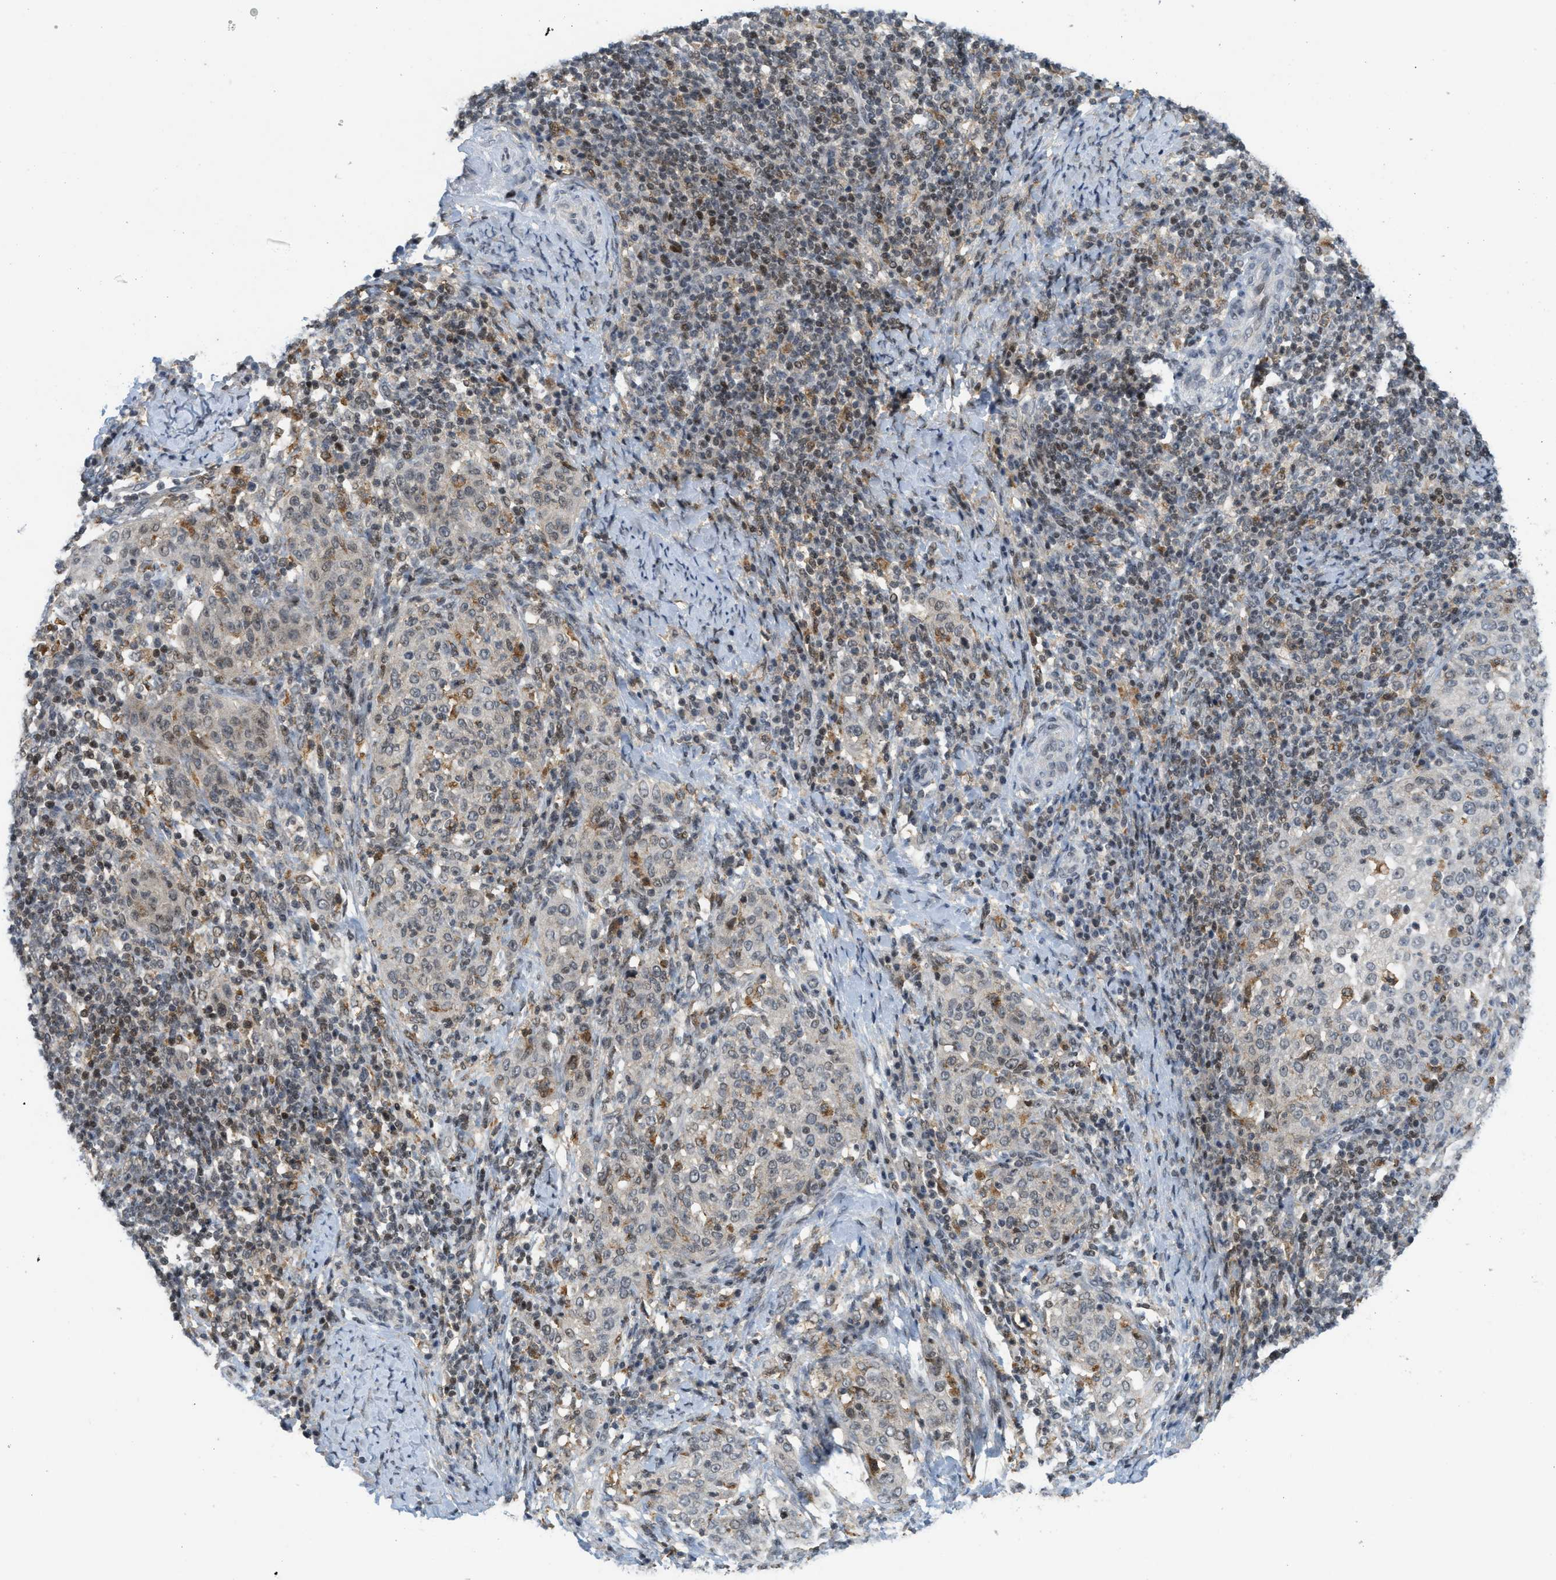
{"staining": {"intensity": "moderate", "quantity": "<25%", "location": "cytoplasmic/membranous"}, "tissue": "cervical cancer", "cell_type": "Tumor cells", "image_type": "cancer", "snomed": [{"axis": "morphology", "description": "Squamous cell carcinoma, NOS"}, {"axis": "topography", "description": "Cervix"}], "caption": "Approximately <25% of tumor cells in human cervical cancer (squamous cell carcinoma) exhibit moderate cytoplasmic/membranous protein expression as visualized by brown immunohistochemical staining.", "gene": "ING1", "patient": {"sex": "female", "age": 51}}